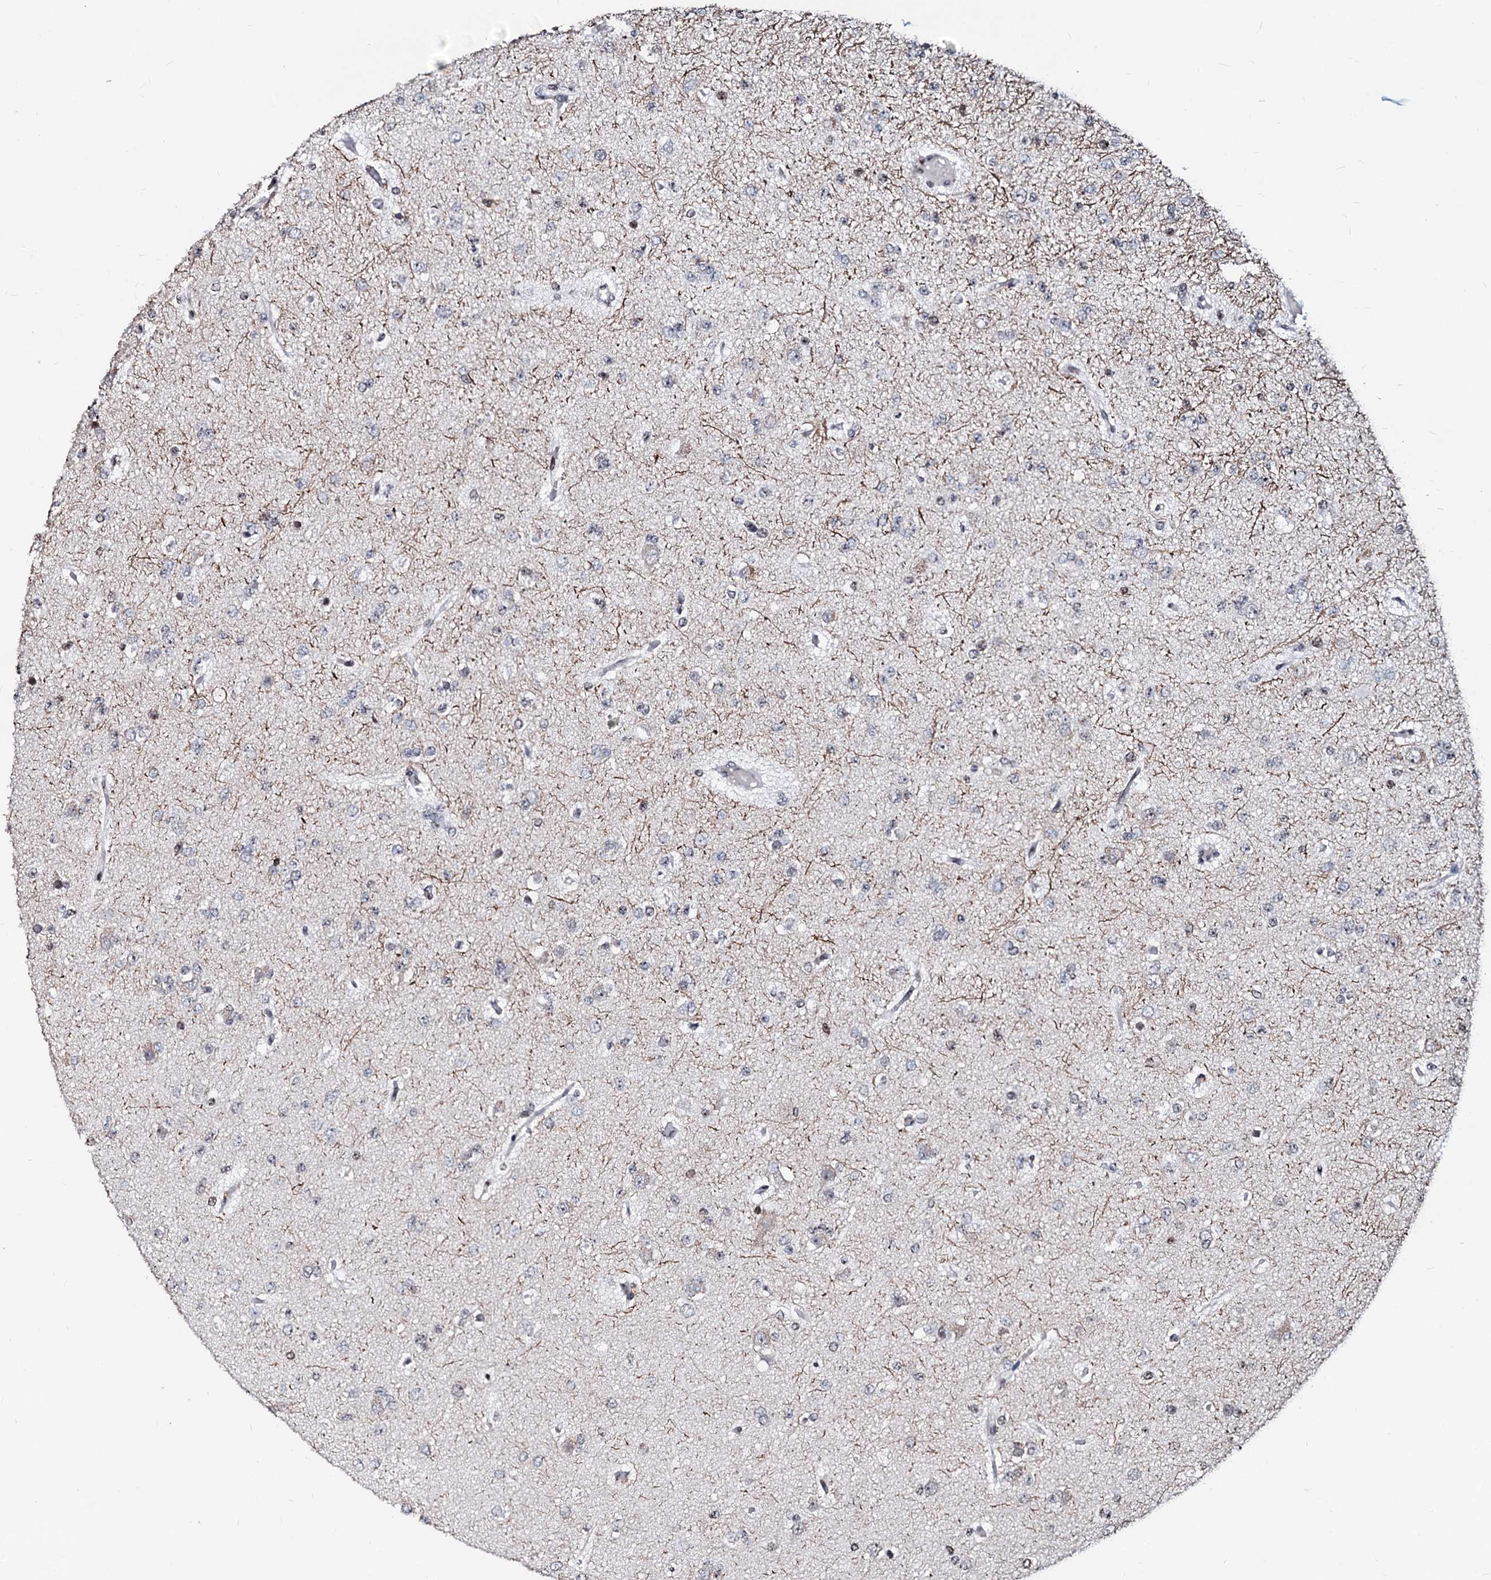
{"staining": {"intensity": "negative", "quantity": "none", "location": "none"}, "tissue": "glioma", "cell_type": "Tumor cells", "image_type": "cancer", "snomed": [{"axis": "morphology", "description": "Glioma, malignant, Low grade"}, {"axis": "topography", "description": "Brain"}], "caption": "Image shows no protein expression in tumor cells of malignant glioma (low-grade) tissue.", "gene": "LSM11", "patient": {"sex": "female", "age": 22}}